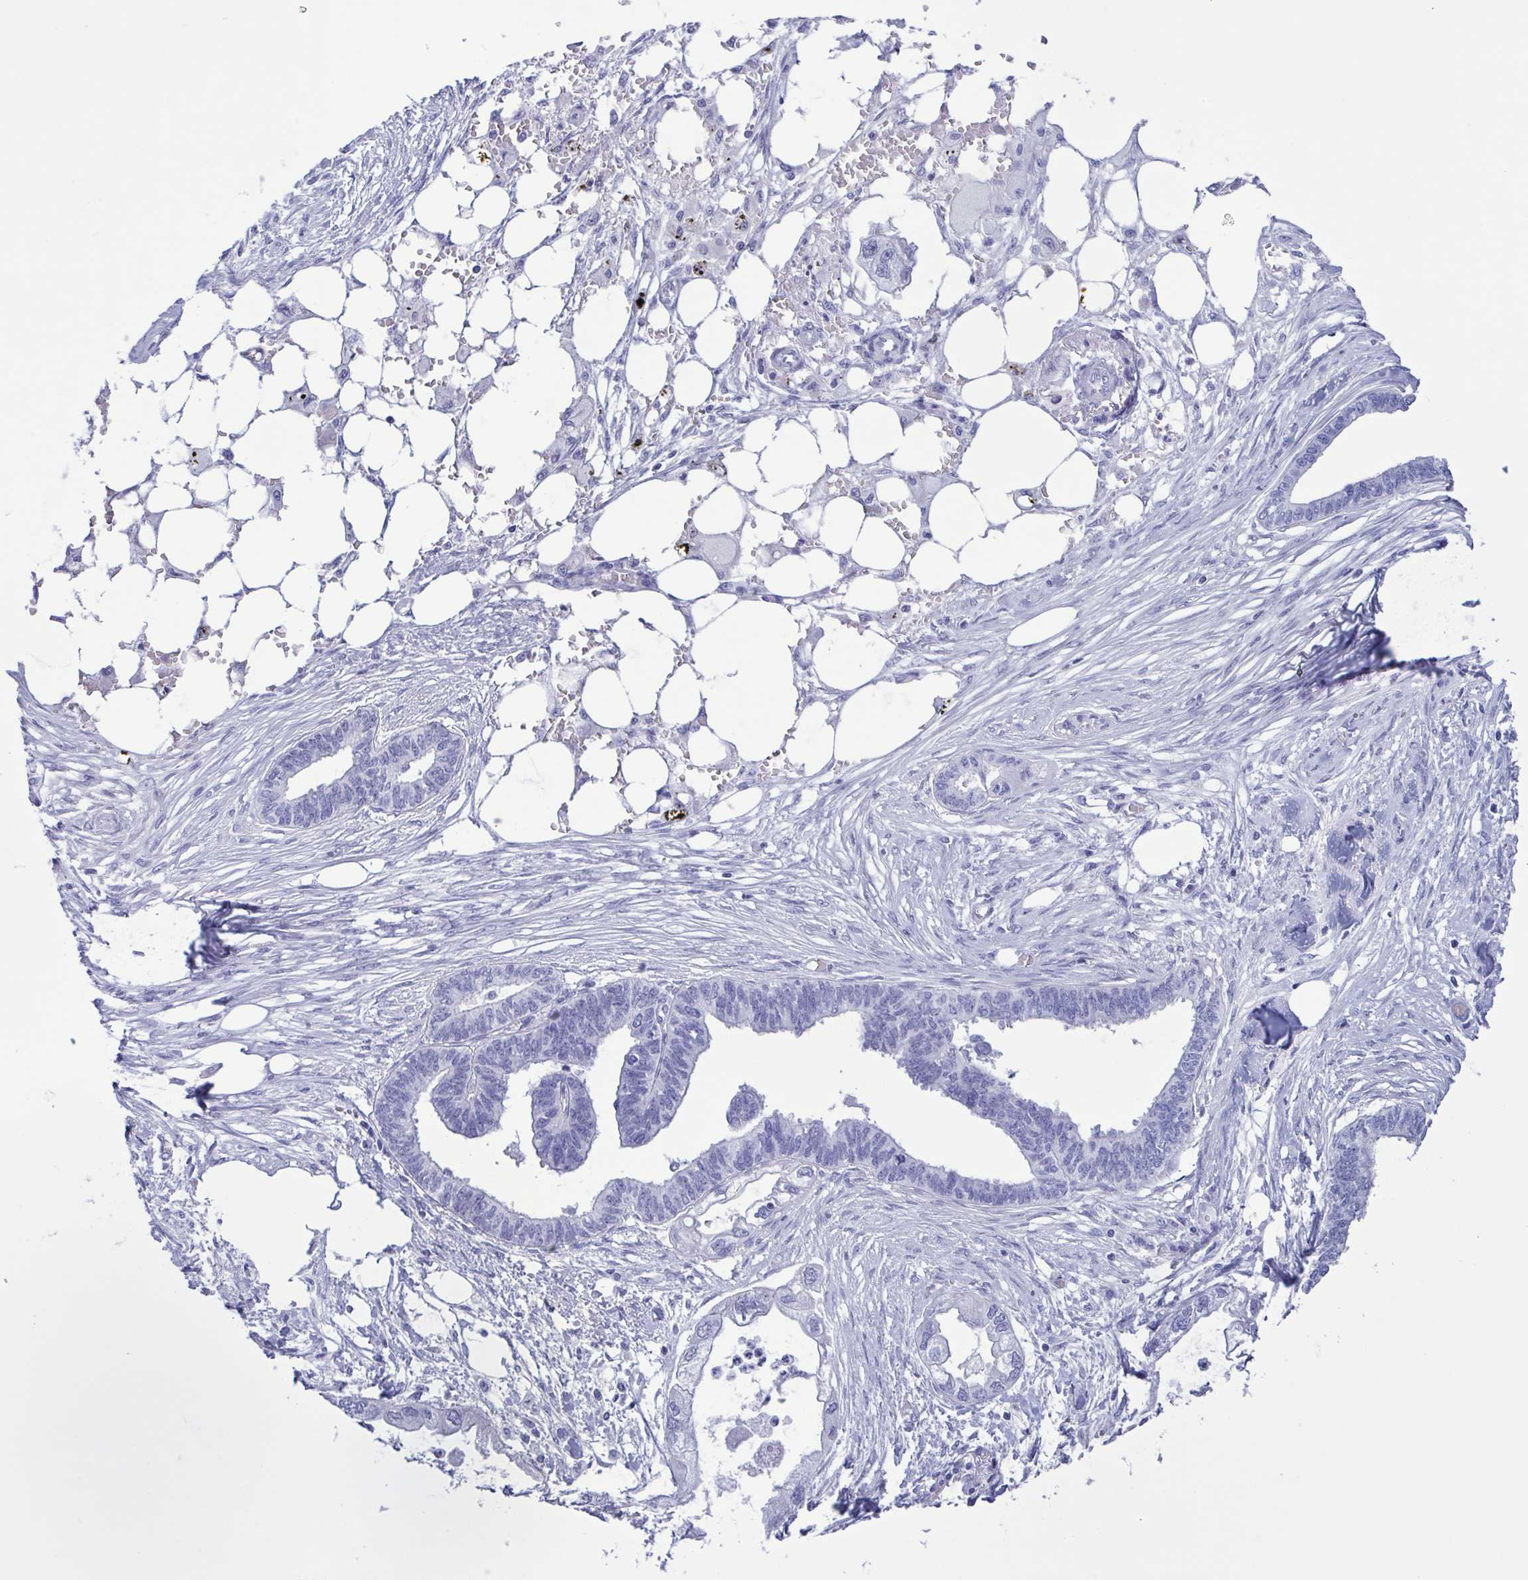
{"staining": {"intensity": "negative", "quantity": "none", "location": "none"}, "tissue": "endometrial cancer", "cell_type": "Tumor cells", "image_type": "cancer", "snomed": [{"axis": "morphology", "description": "Adenocarcinoma, NOS"}, {"axis": "morphology", "description": "Adenocarcinoma, metastatic, NOS"}, {"axis": "topography", "description": "Adipose tissue"}, {"axis": "topography", "description": "Endometrium"}], "caption": "Tumor cells show no significant expression in endometrial cancer (adenocarcinoma). (Stains: DAB (3,3'-diaminobenzidine) immunohistochemistry (IHC) with hematoxylin counter stain, Microscopy: brightfield microscopy at high magnification).", "gene": "TSPY2", "patient": {"sex": "female", "age": 67}}